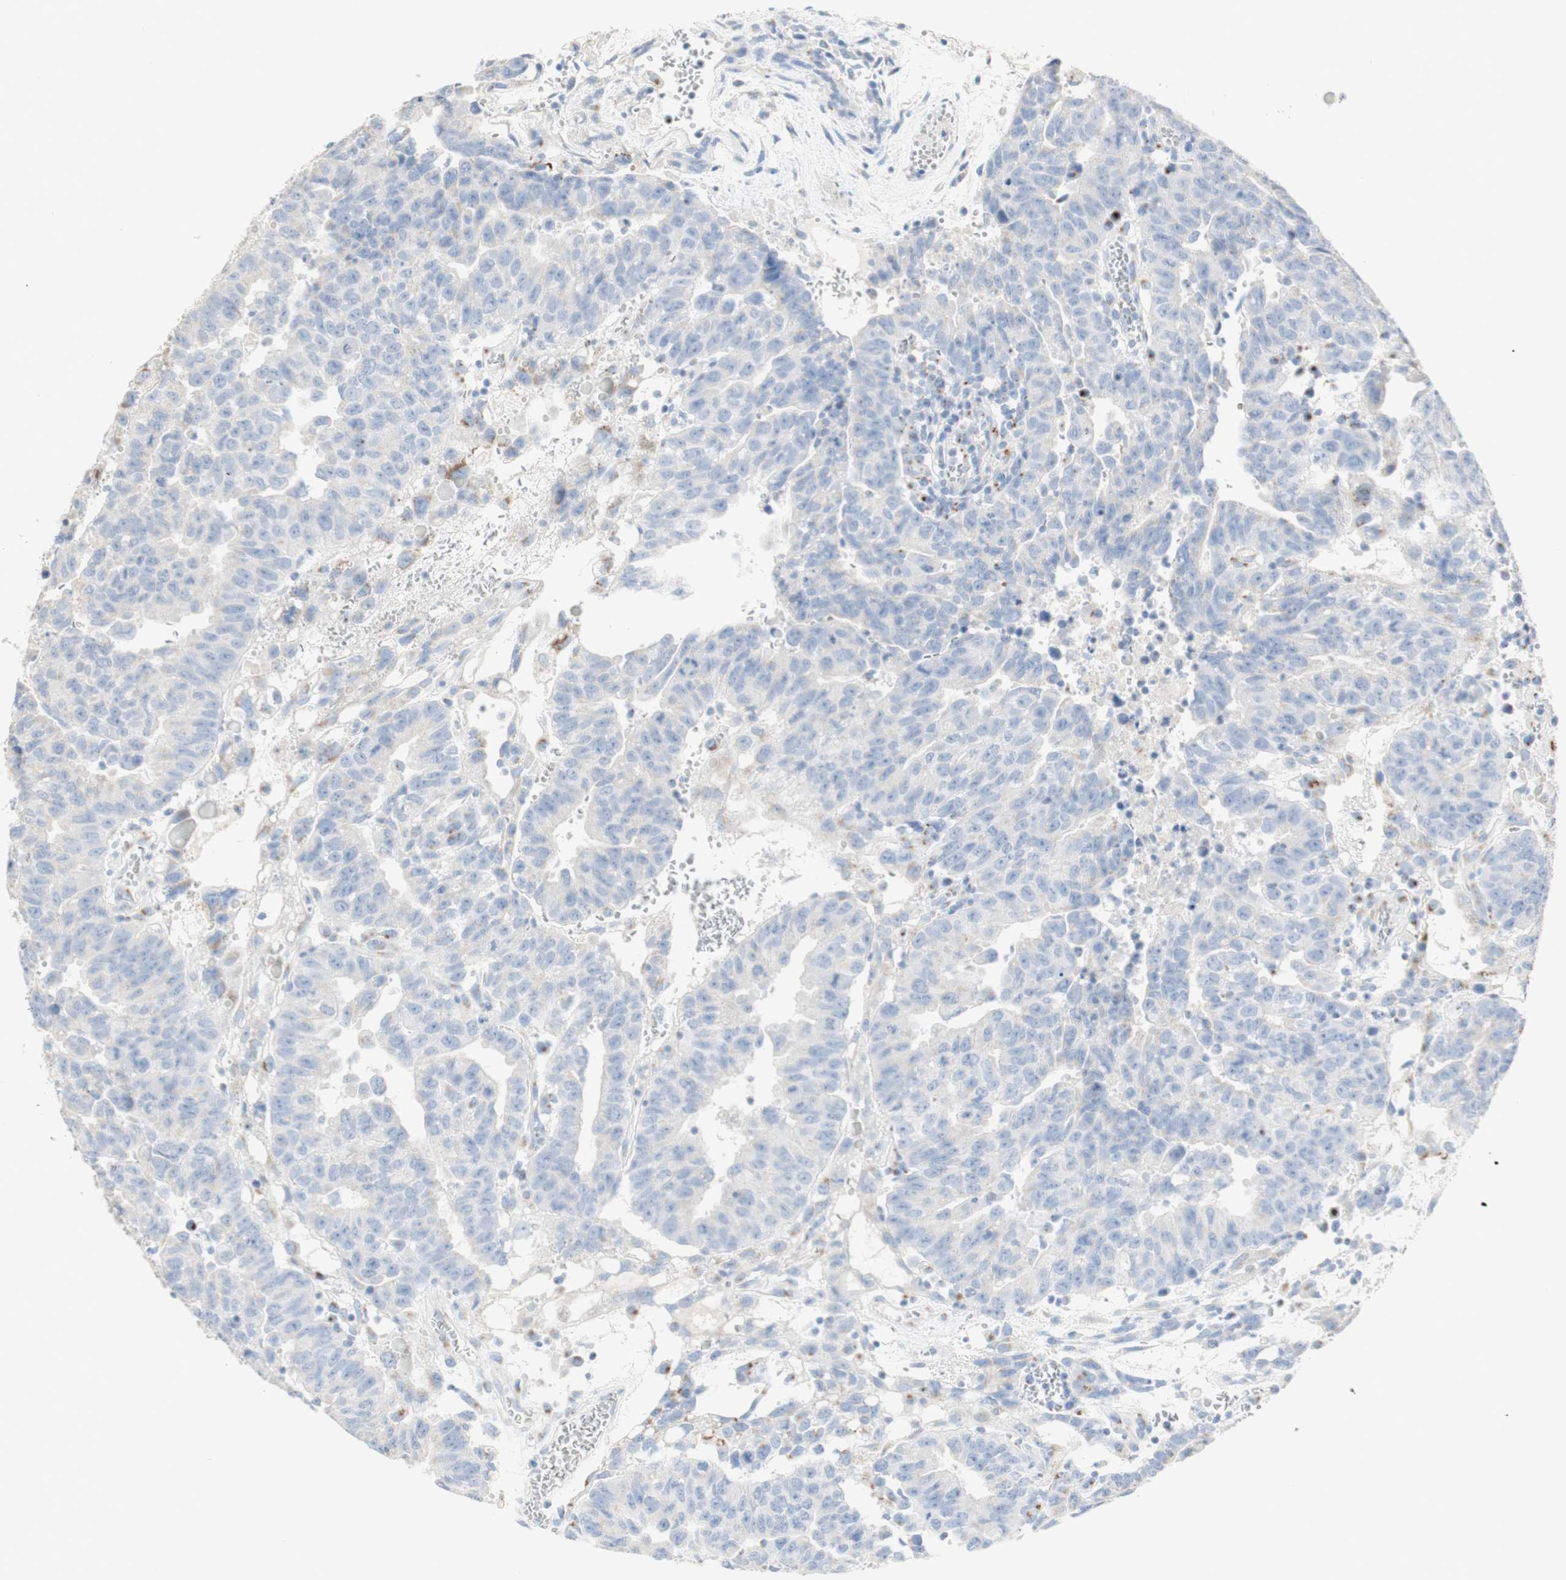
{"staining": {"intensity": "negative", "quantity": "none", "location": "none"}, "tissue": "testis cancer", "cell_type": "Tumor cells", "image_type": "cancer", "snomed": [{"axis": "morphology", "description": "Seminoma, NOS"}, {"axis": "morphology", "description": "Carcinoma, Embryonal, NOS"}, {"axis": "topography", "description": "Testis"}], "caption": "A photomicrograph of testis cancer stained for a protein exhibits no brown staining in tumor cells.", "gene": "MANEA", "patient": {"sex": "male", "age": 52}}